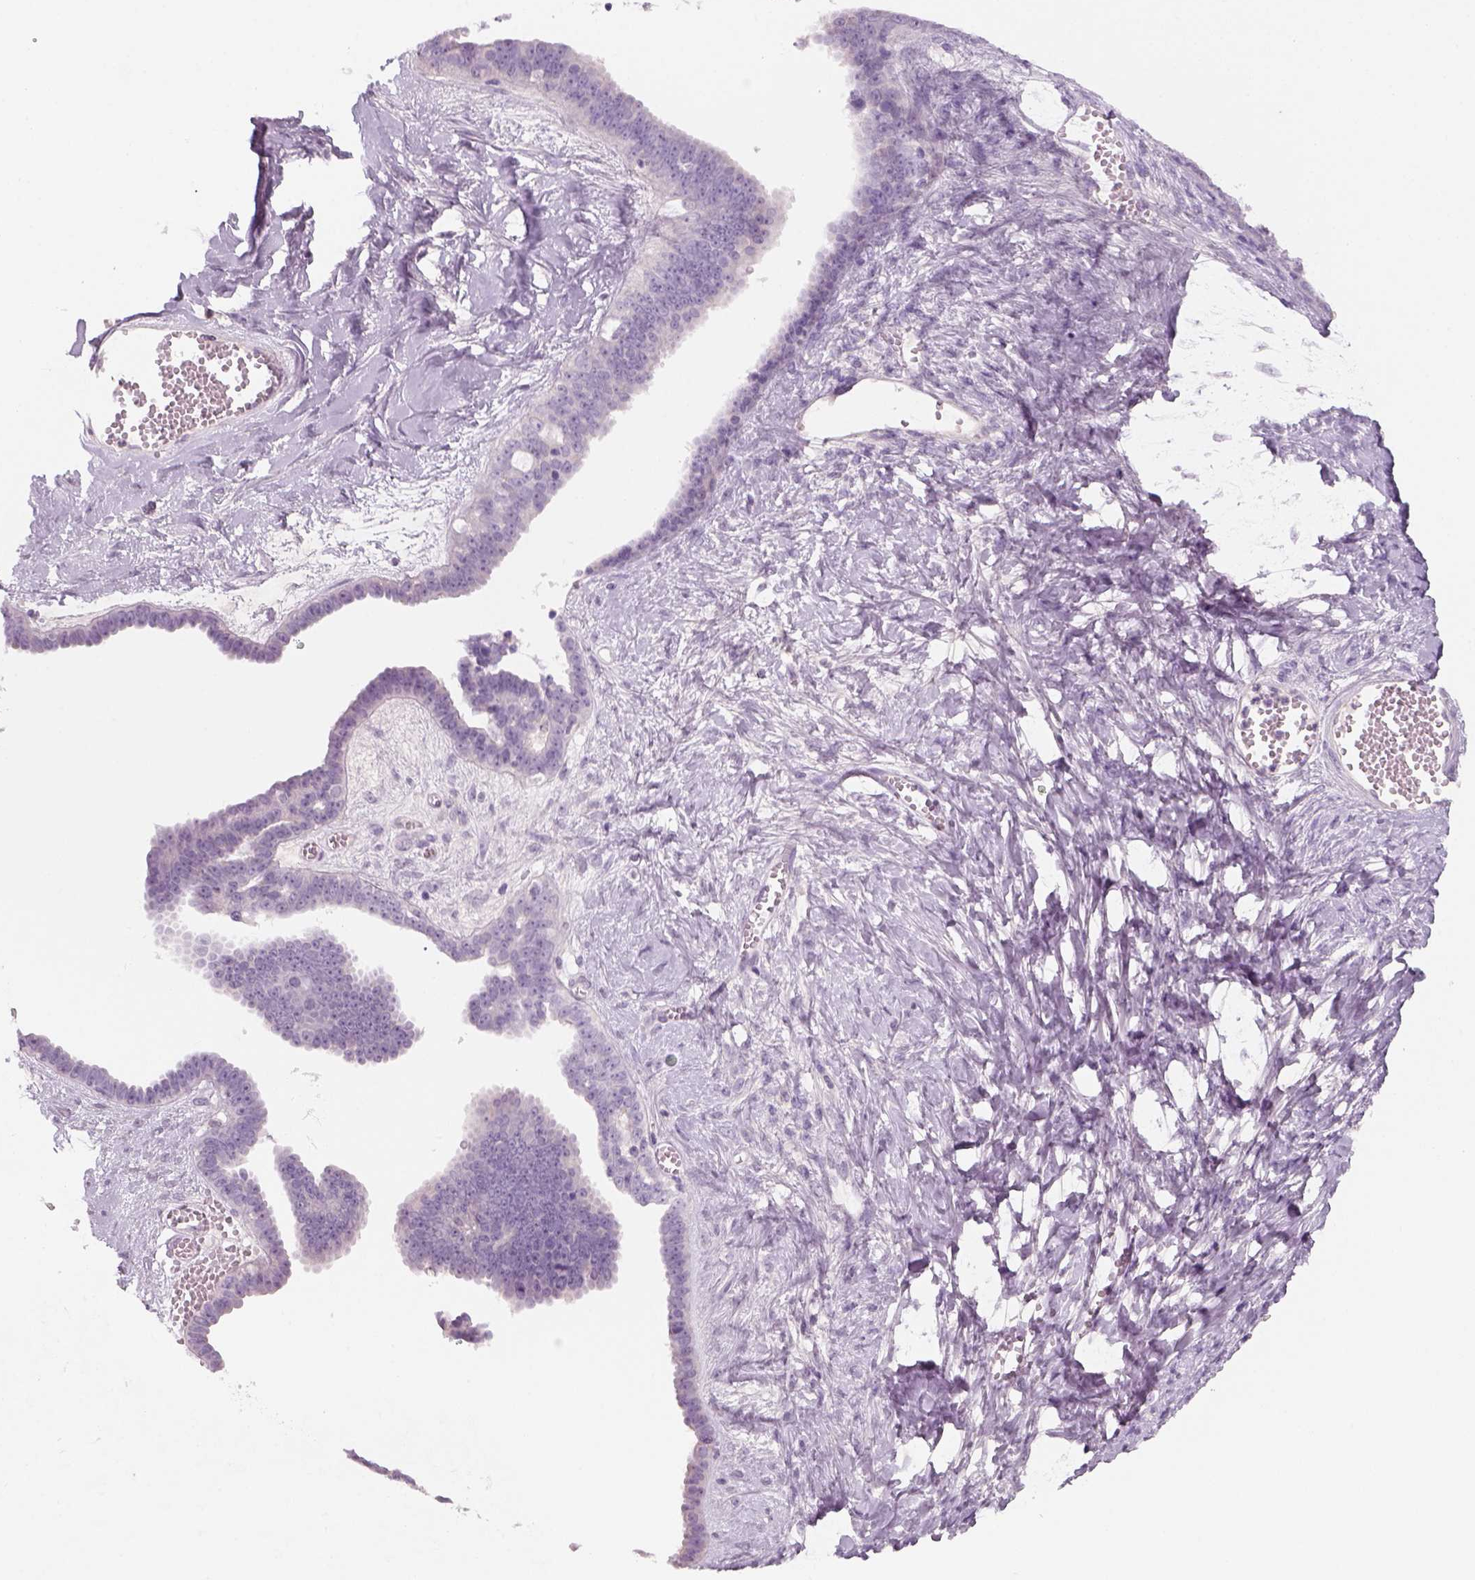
{"staining": {"intensity": "negative", "quantity": "none", "location": "none"}, "tissue": "ovarian cancer", "cell_type": "Tumor cells", "image_type": "cancer", "snomed": [{"axis": "morphology", "description": "Cystadenocarcinoma, serous, NOS"}, {"axis": "topography", "description": "Ovary"}], "caption": "This is a image of immunohistochemistry (IHC) staining of ovarian serous cystadenocarcinoma, which shows no expression in tumor cells.", "gene": "KRT25", "patient": {"sex": "female", "age": 71}}